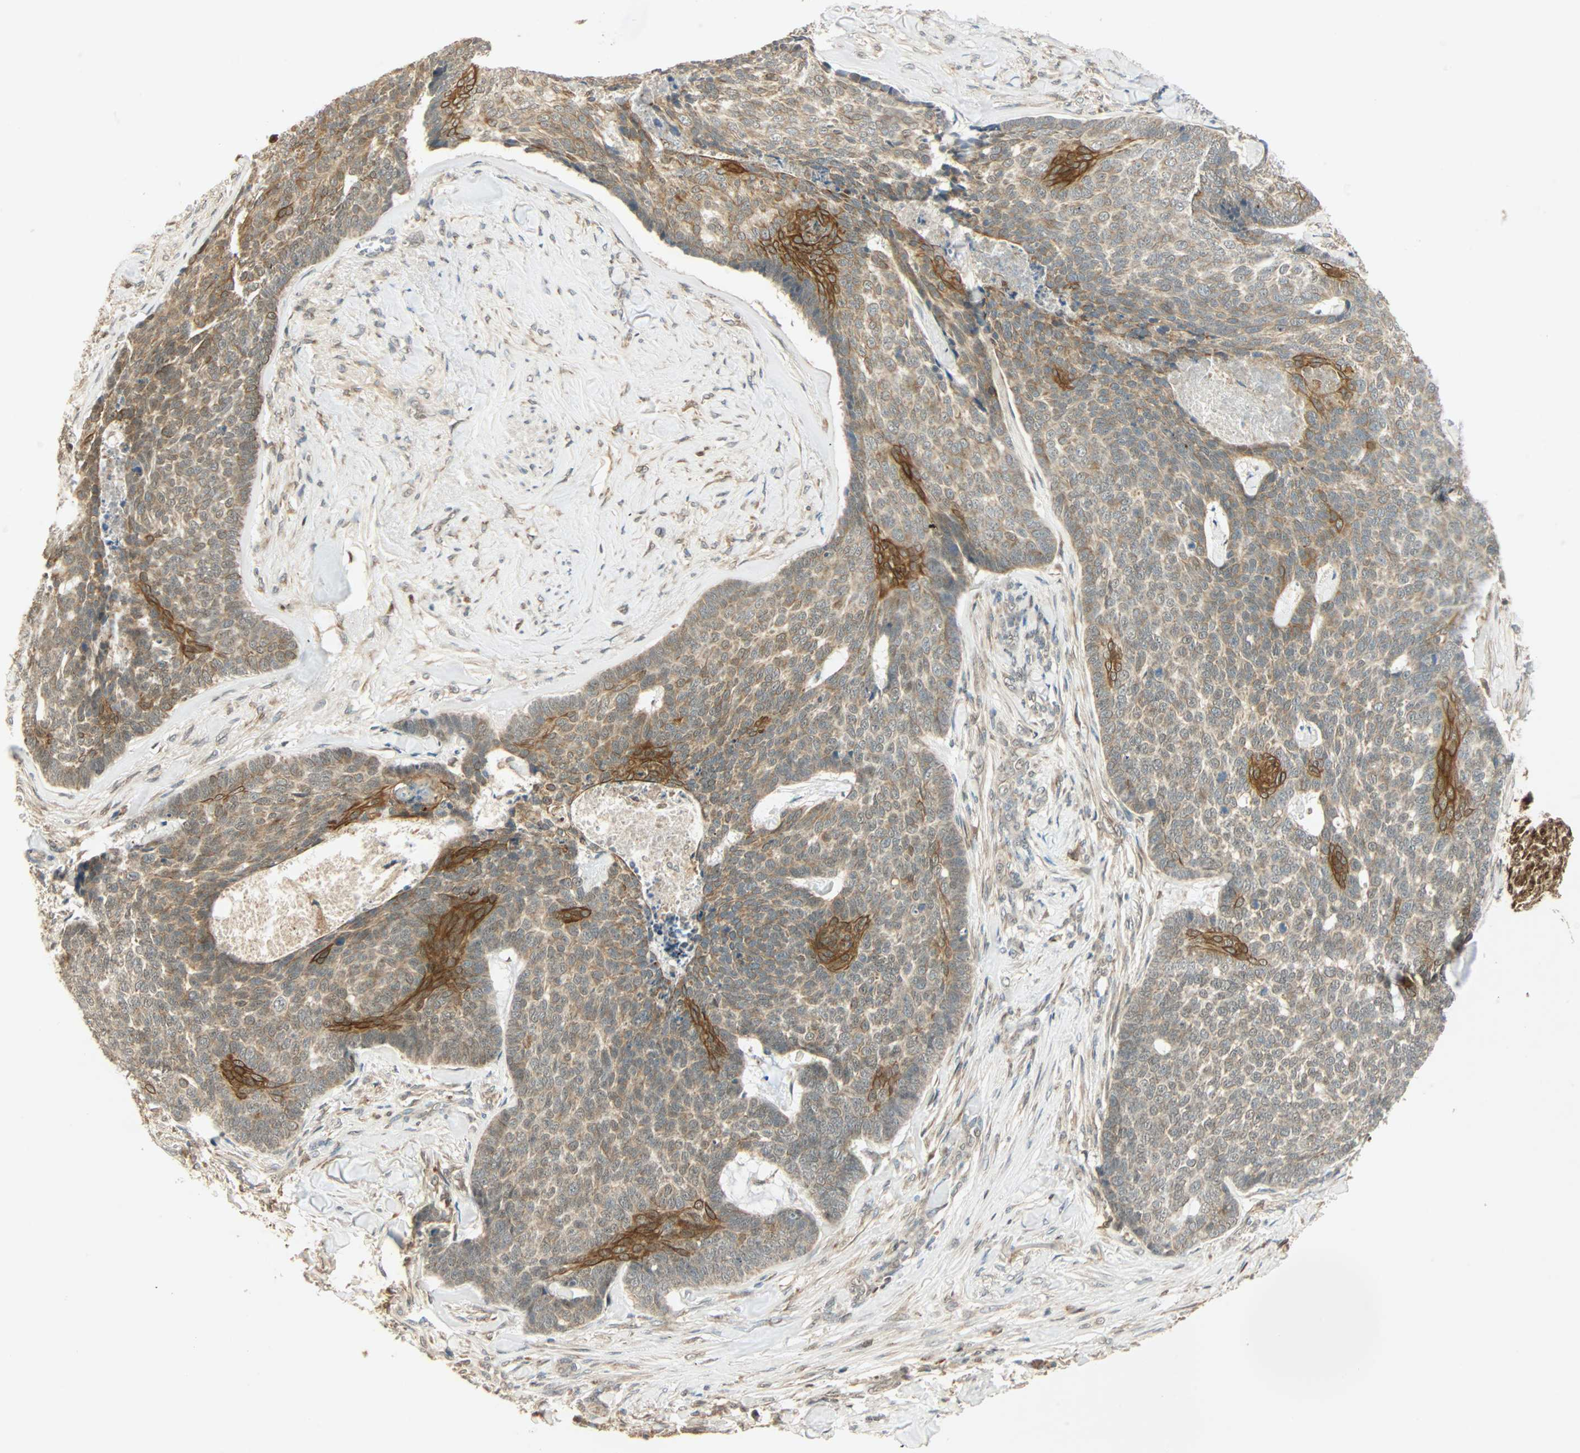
{"staining": {"intensity": "strong", "quantity": ">75%", "location": "cytoplasmic/membranous,nuclear"}, "tissue": "skin cancer", "cell_type": "Tumor cells", "image_type": "cancer", "snomed": [{"axis": "morphology", "description": "Basal cell carcinoma"}, {"axis": "topography", "description": "Skin"}], "caption": "DAB (3,3'-diaminobenzidine) immunohistochemical staining of skin cancer shows strong cytoplasmic/membranous and nuclear protein expression in approximately >75% of tumor cells.", "gene": "PNPLA6", "patient": {"sex": "male", "age": 84}}